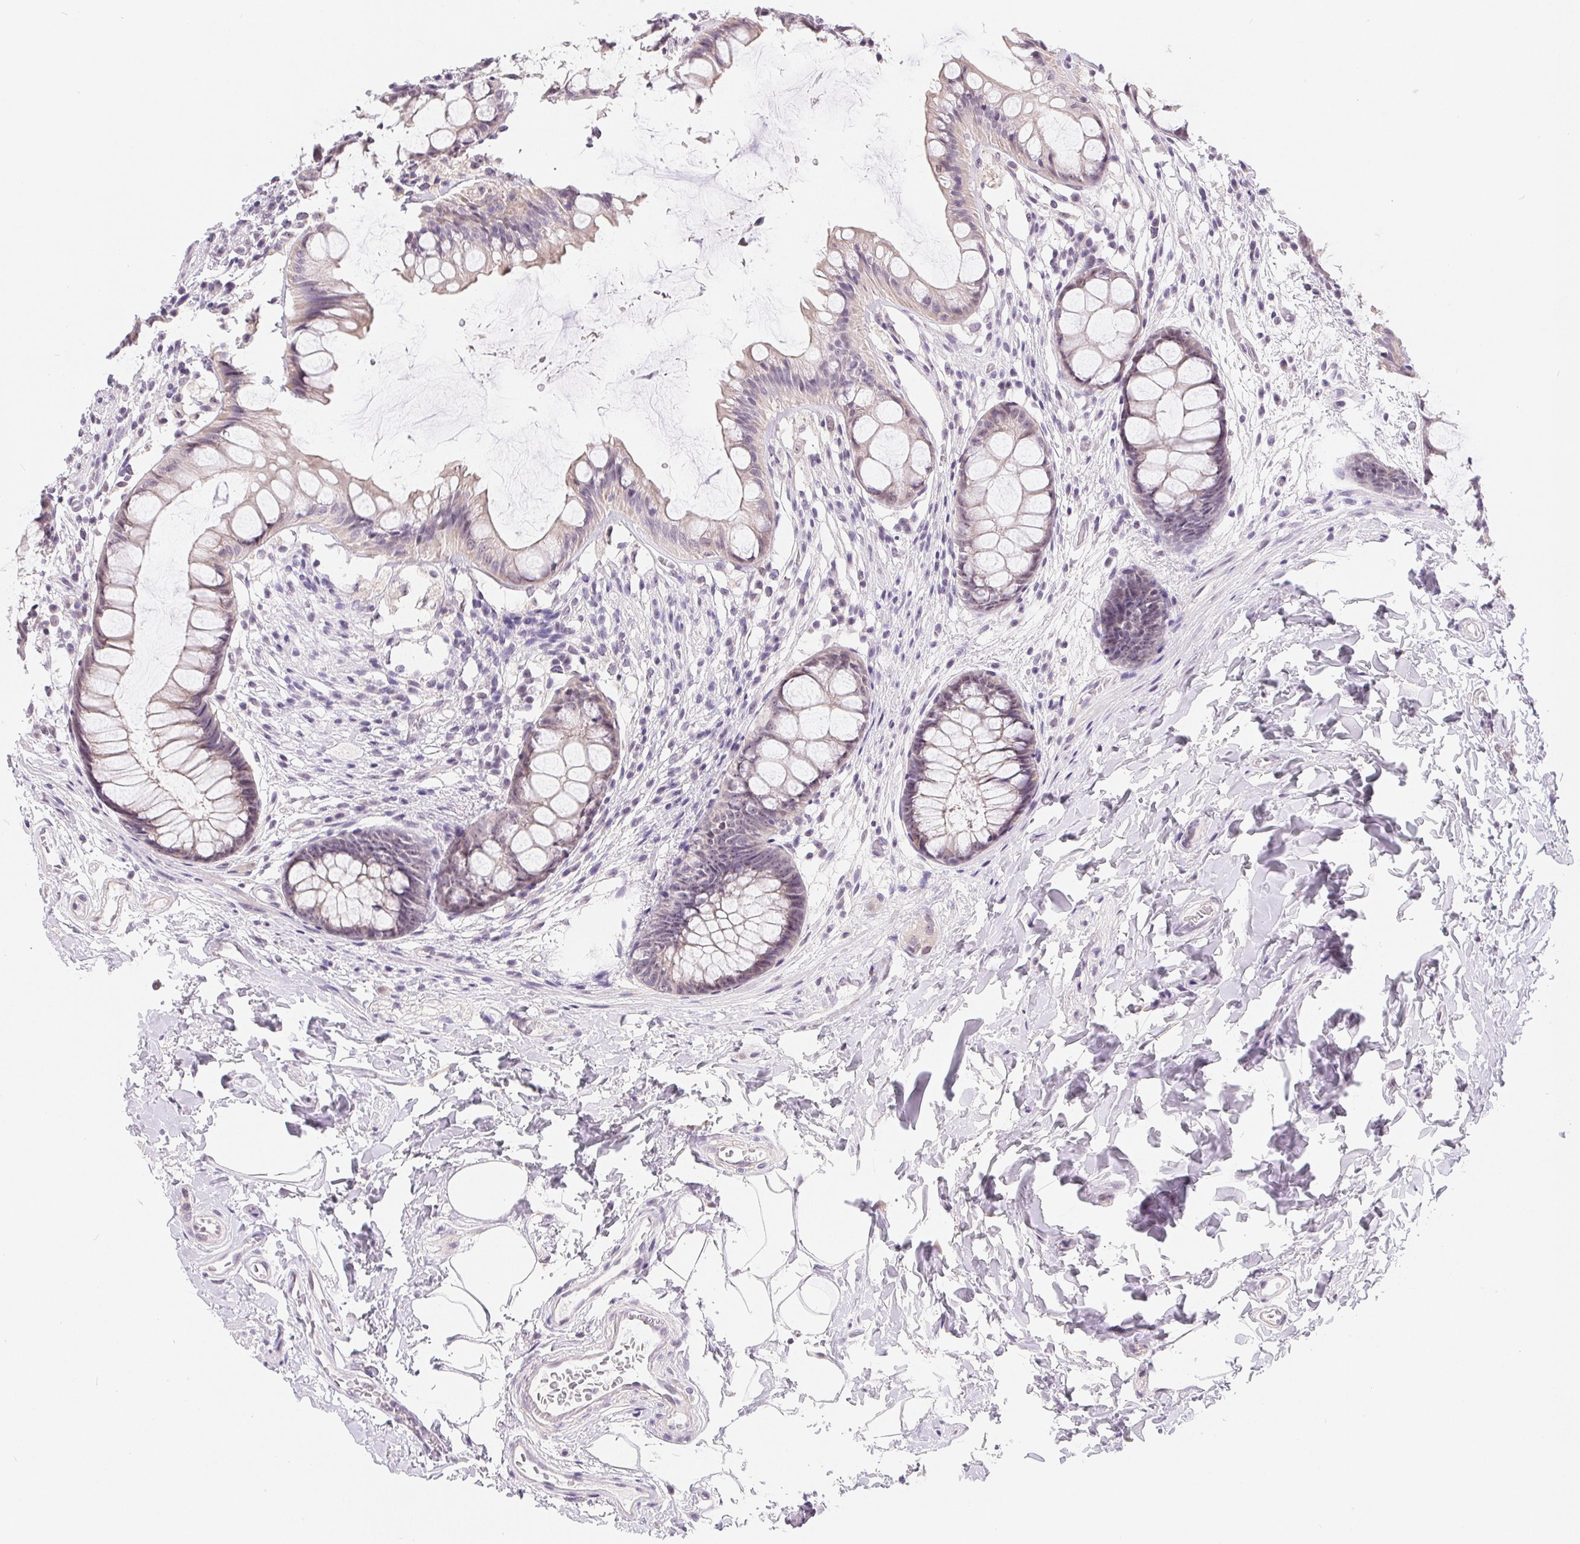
{"staining": {"intensity": "weak", "quantity": "<25%", "location": "nuclear"}, "tissue": "rectum", "cell_type": "Glandular cells", "image_type": "normal", "snomed": [{"axis": "morphology", "description": "Normal tissue, NOS"}, {"axis": "topography", "description": "Rectum"}], "caption": "Glandular cells are negative for protein expression in unremarkable human rectum. (DAB immunohistochemistry, high magnification).", "gene": "LCA5L", "patient": {"sex": "female", "age": 62}}